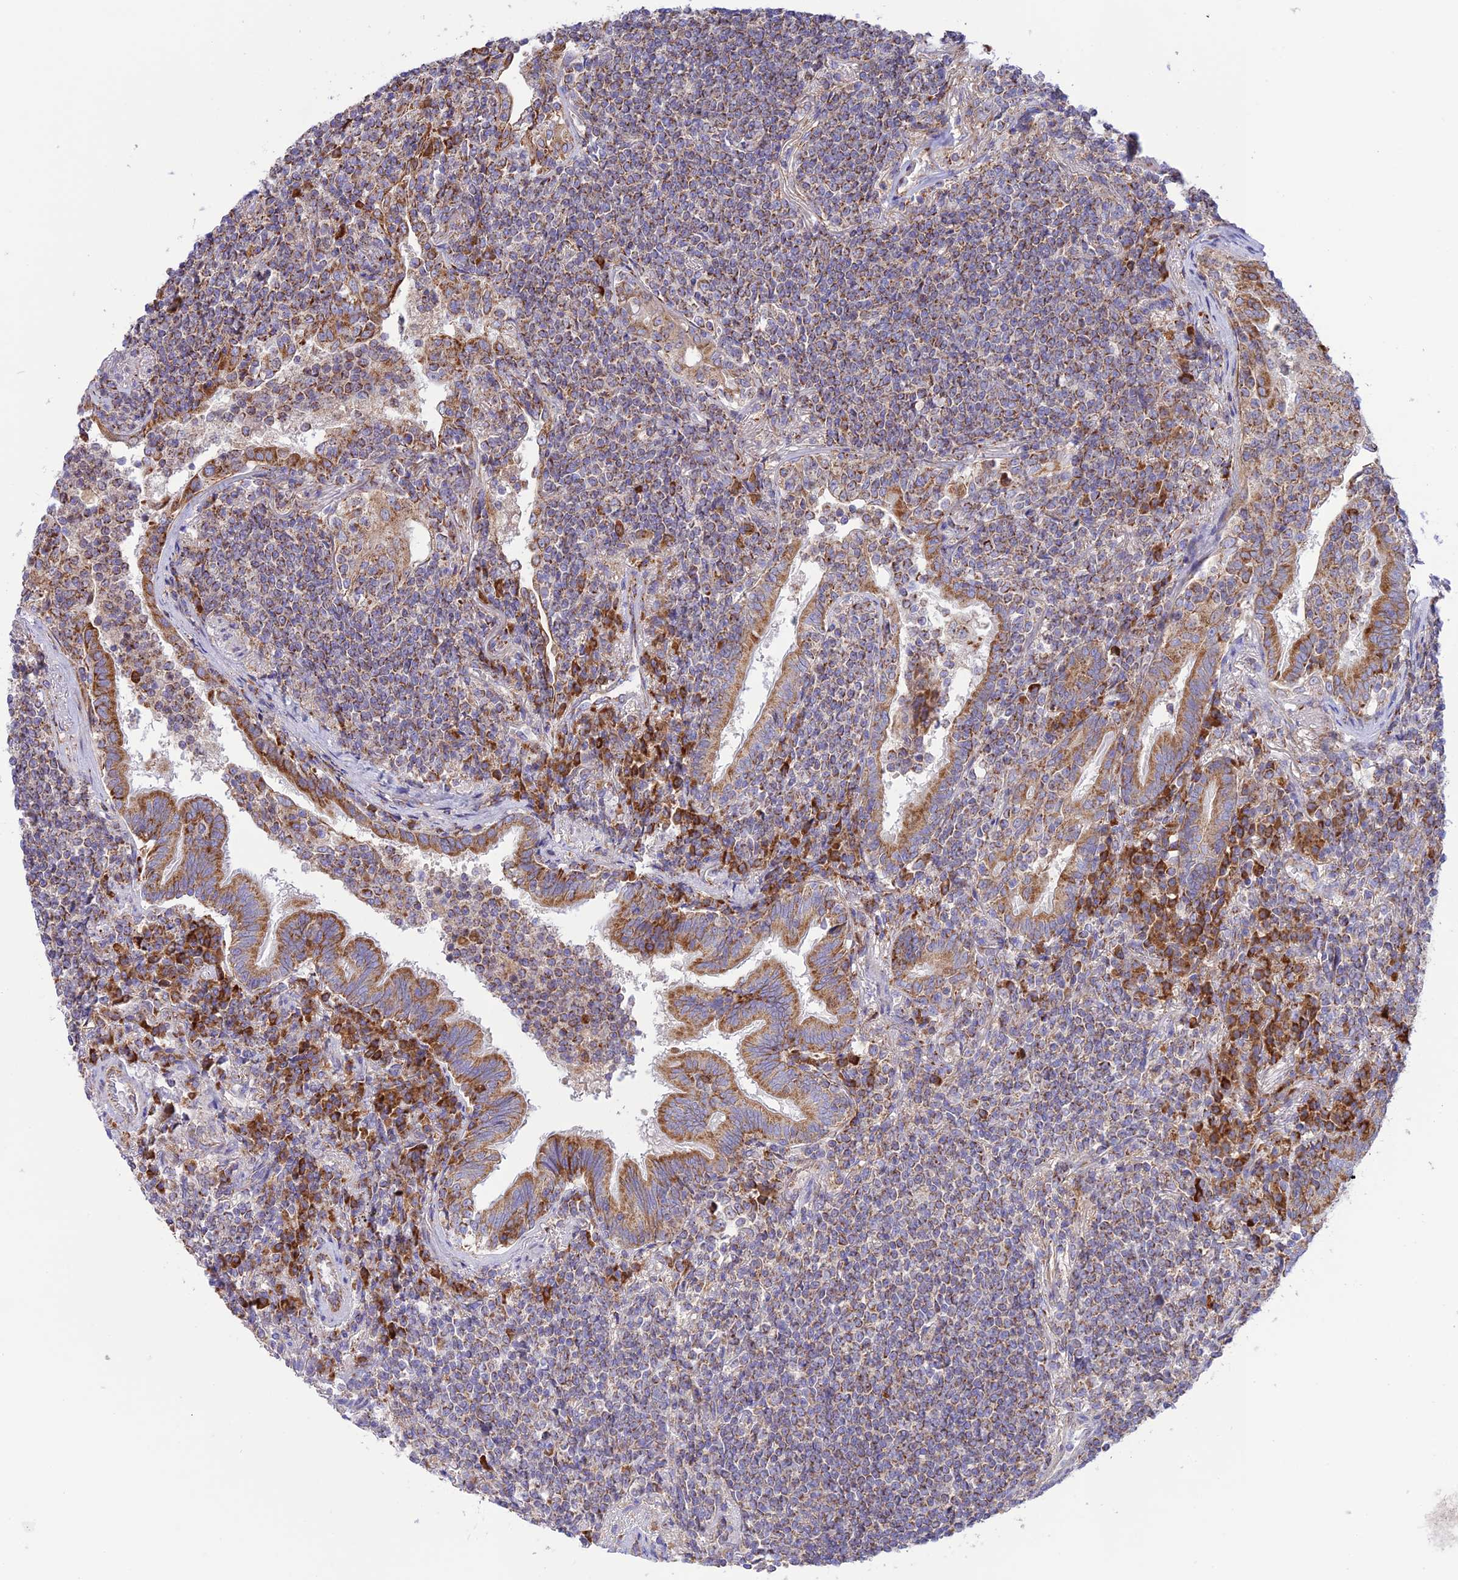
{"staining": {"intensity": "moderate", "quantity": "25%-75%", "location": "cytoplasmic/membranous"}, "tissue": "lymphoma", "cell_type": "Tumor cells", "image_type": "cancer", "snomed": [{"axis": "morphology", "description": "Malignant lymphoma, non-Hodgkin's type, Low grade"}, {"axis": "topography", "description": "Lung"}], "caption": "Low-grade malignant lymphoma, non-Hodgkin's type stained with a brown dye shows moderate cytoplasmic/membranous positive expression in approximately 25%-75% of tumor cells.", "gene": "UAP1L1", "patient": {"sex": "female", "age": 71}}